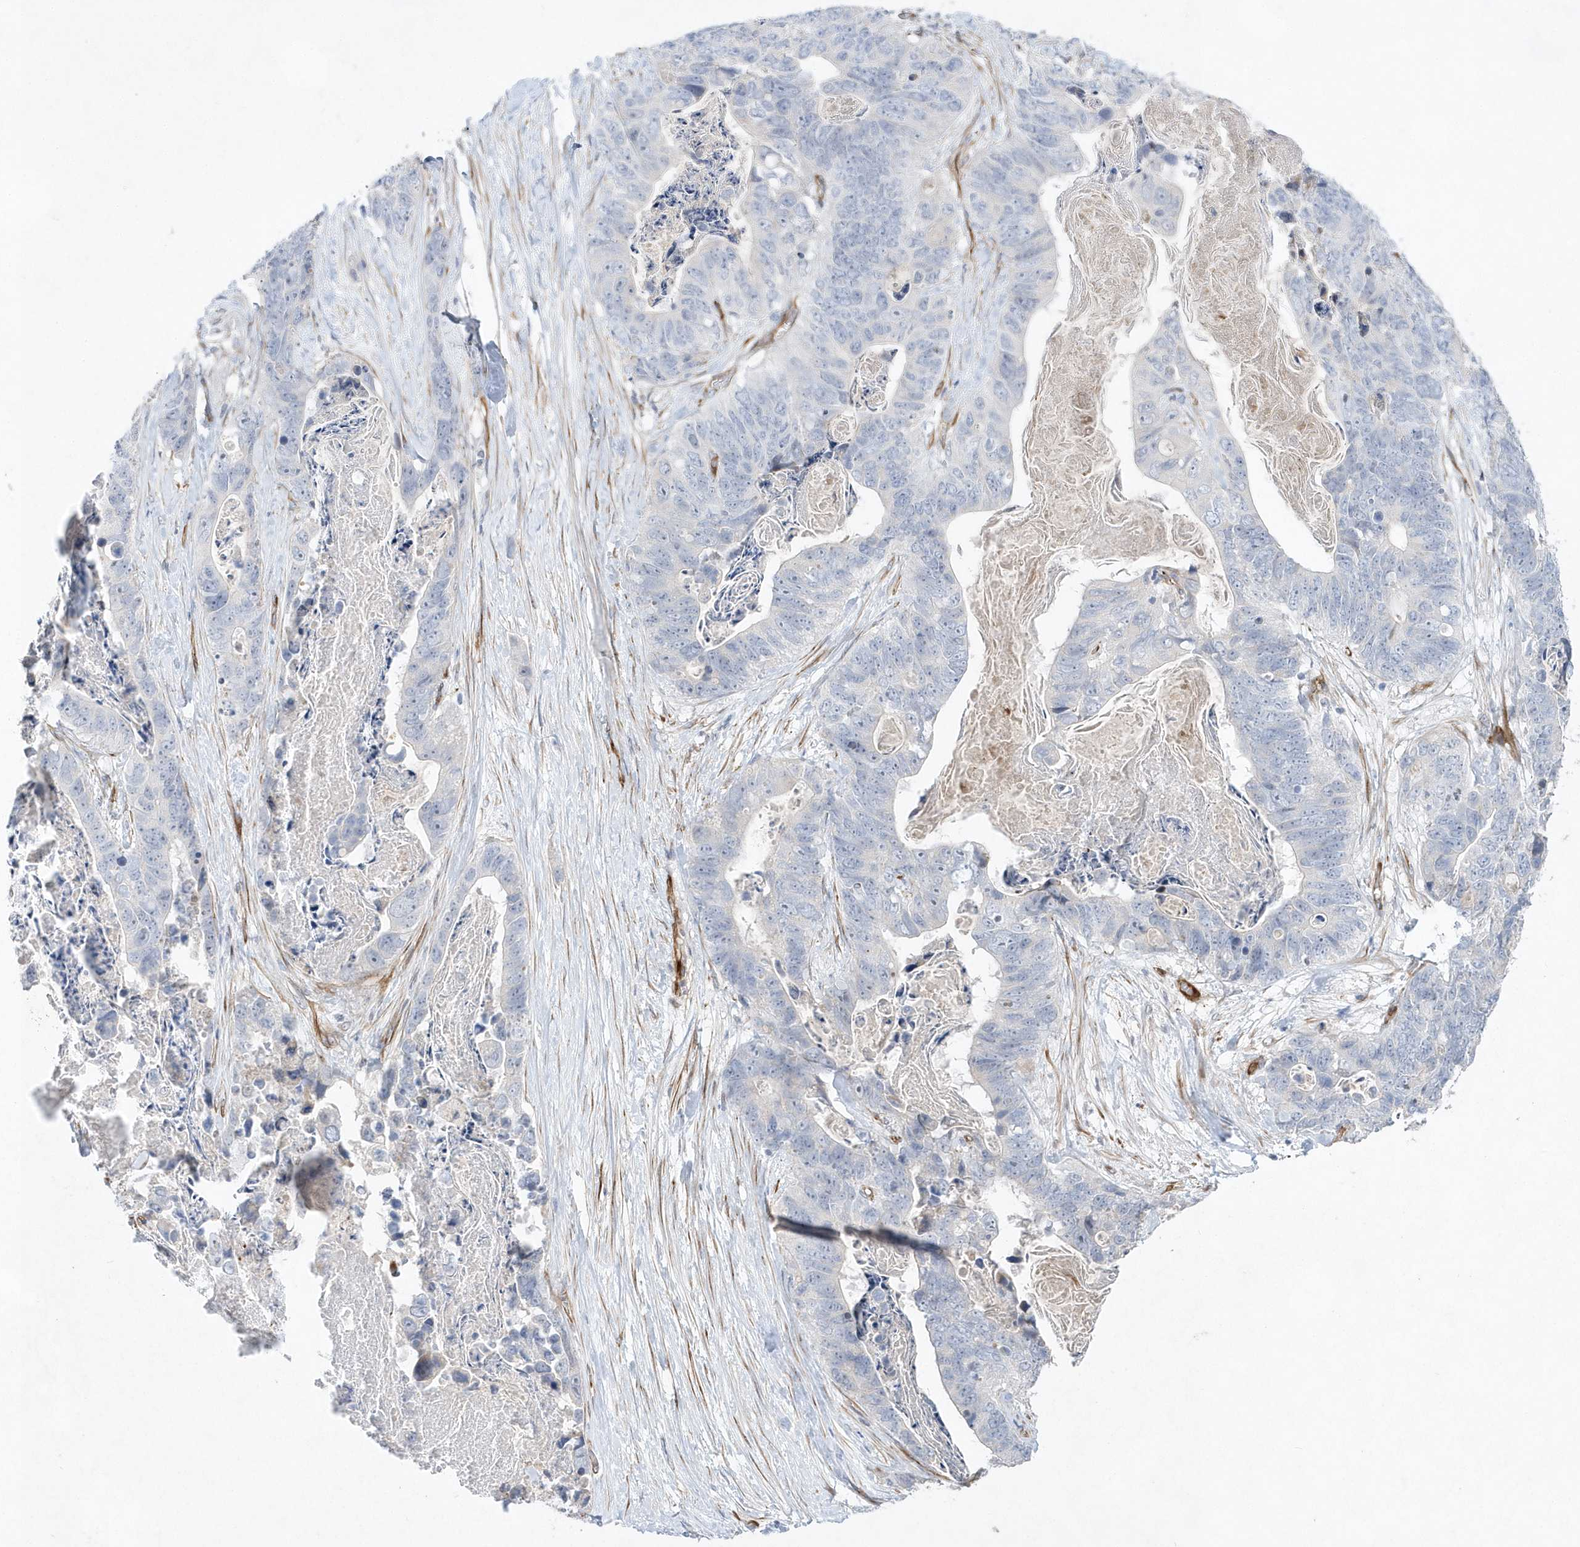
{"staining": {"intensity": "negative", "quantity": "none", "location": "none"}, "tissue": "stomach cancer", "cell_type": "Tumor cells", "image_type": "cancer", "snomed": [{"axis": "morphology", "description": "Adenocarcinoma, NOS"}, {"axis": "topography", "description": "Stomach"}], "caption": "Tumor cells show no significant positivity in adenocarcinoma (stomach).", "gene": "TMEM132B", "patient": {"sex": "female", "age": 89}}